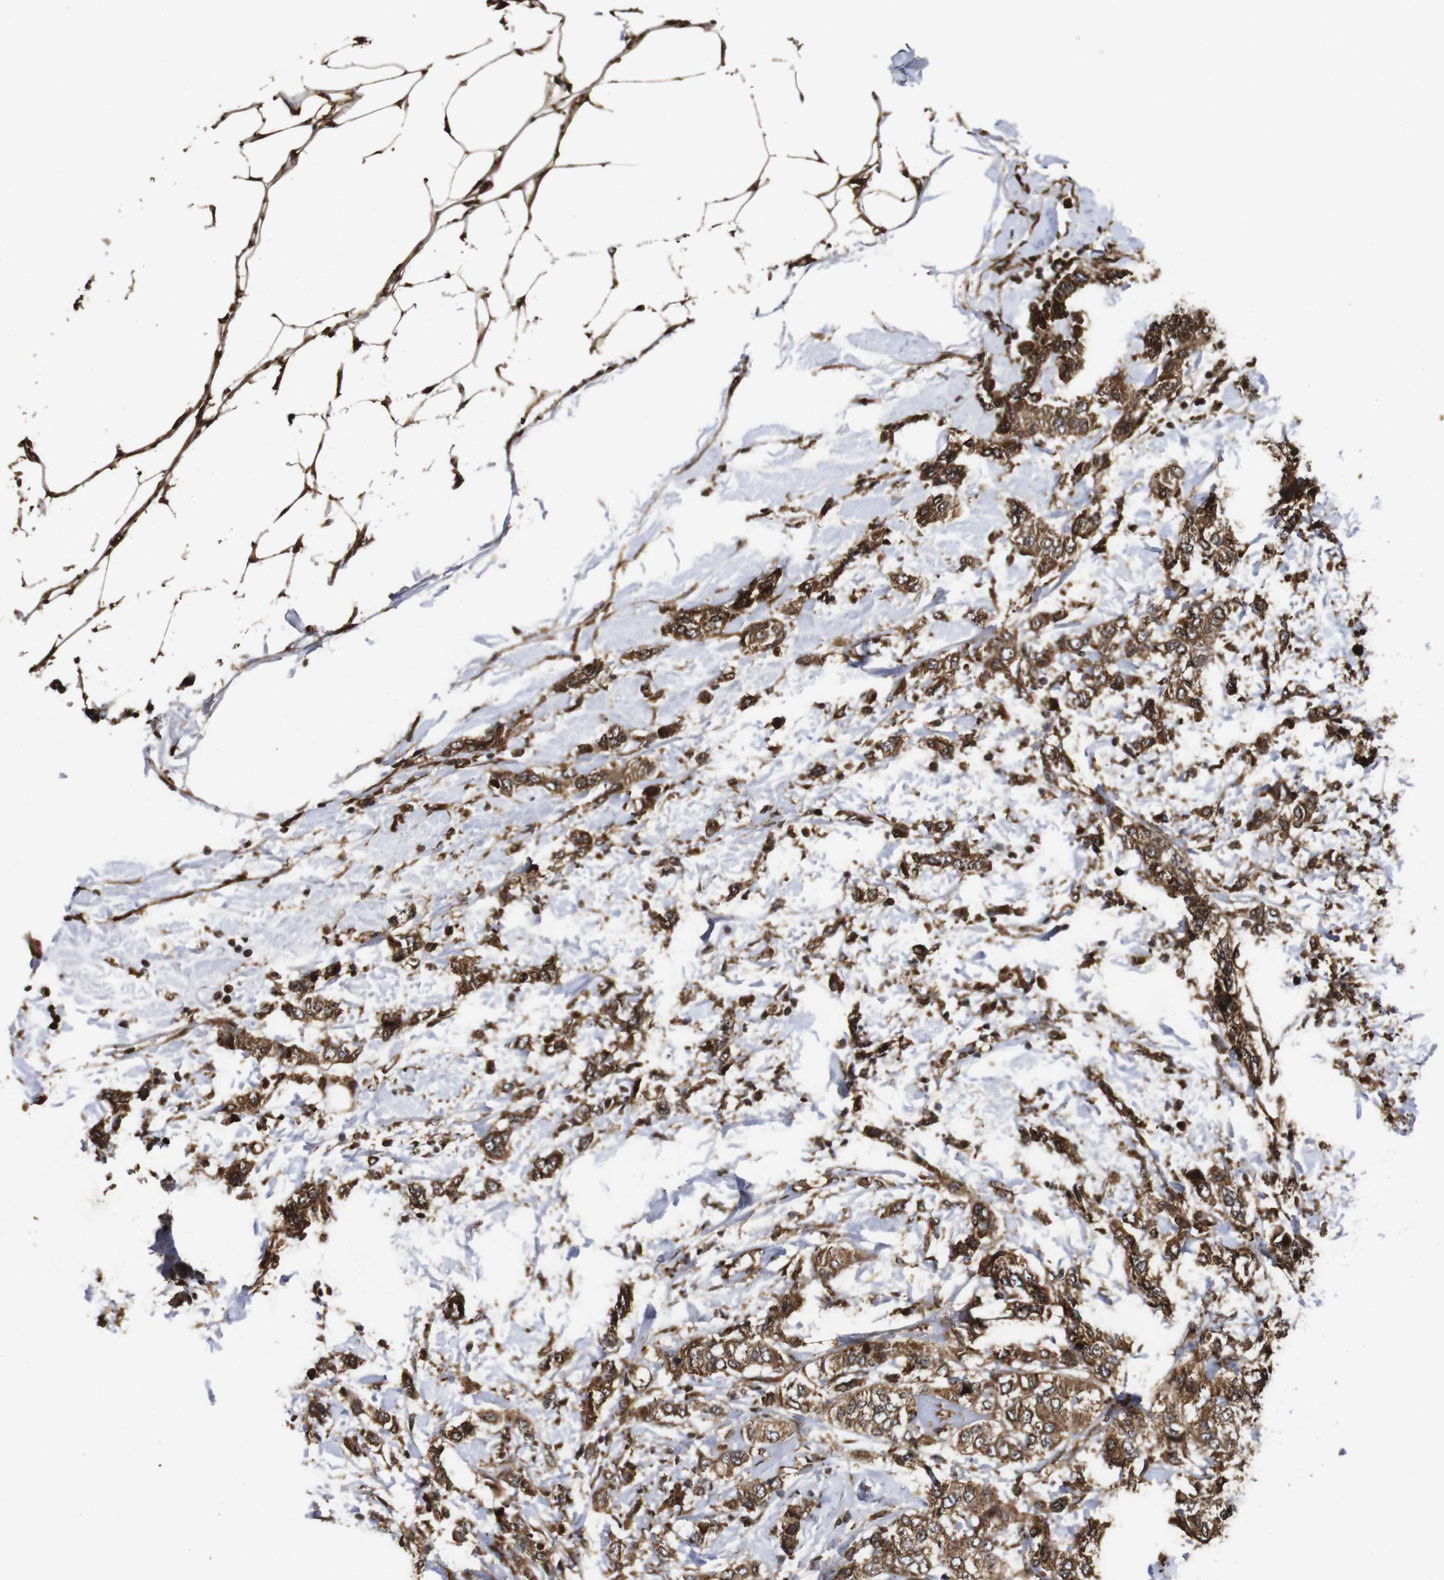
{"staining": {"intensity": "strong", "quantity": ">75%", "location": "cytoplasmic/membranous"}, "tissue": "breast cancer", "cell_type": "Tumor cells", "image_type": "cancer", "snomed": [{"axis": "morphology", "description": "Duct carcinoma"}, {"axis": "topography", "description": "Breast"}], "caption": "Human breast cancer (invasive ductal carcinoma) stained for a protein (brown) exhibits strong cytoplasmic/membranous positive expression in approximately >75% of tumor cells.", "gene": "PTPN14", "patient": {"sex": "female", "age": 50}}